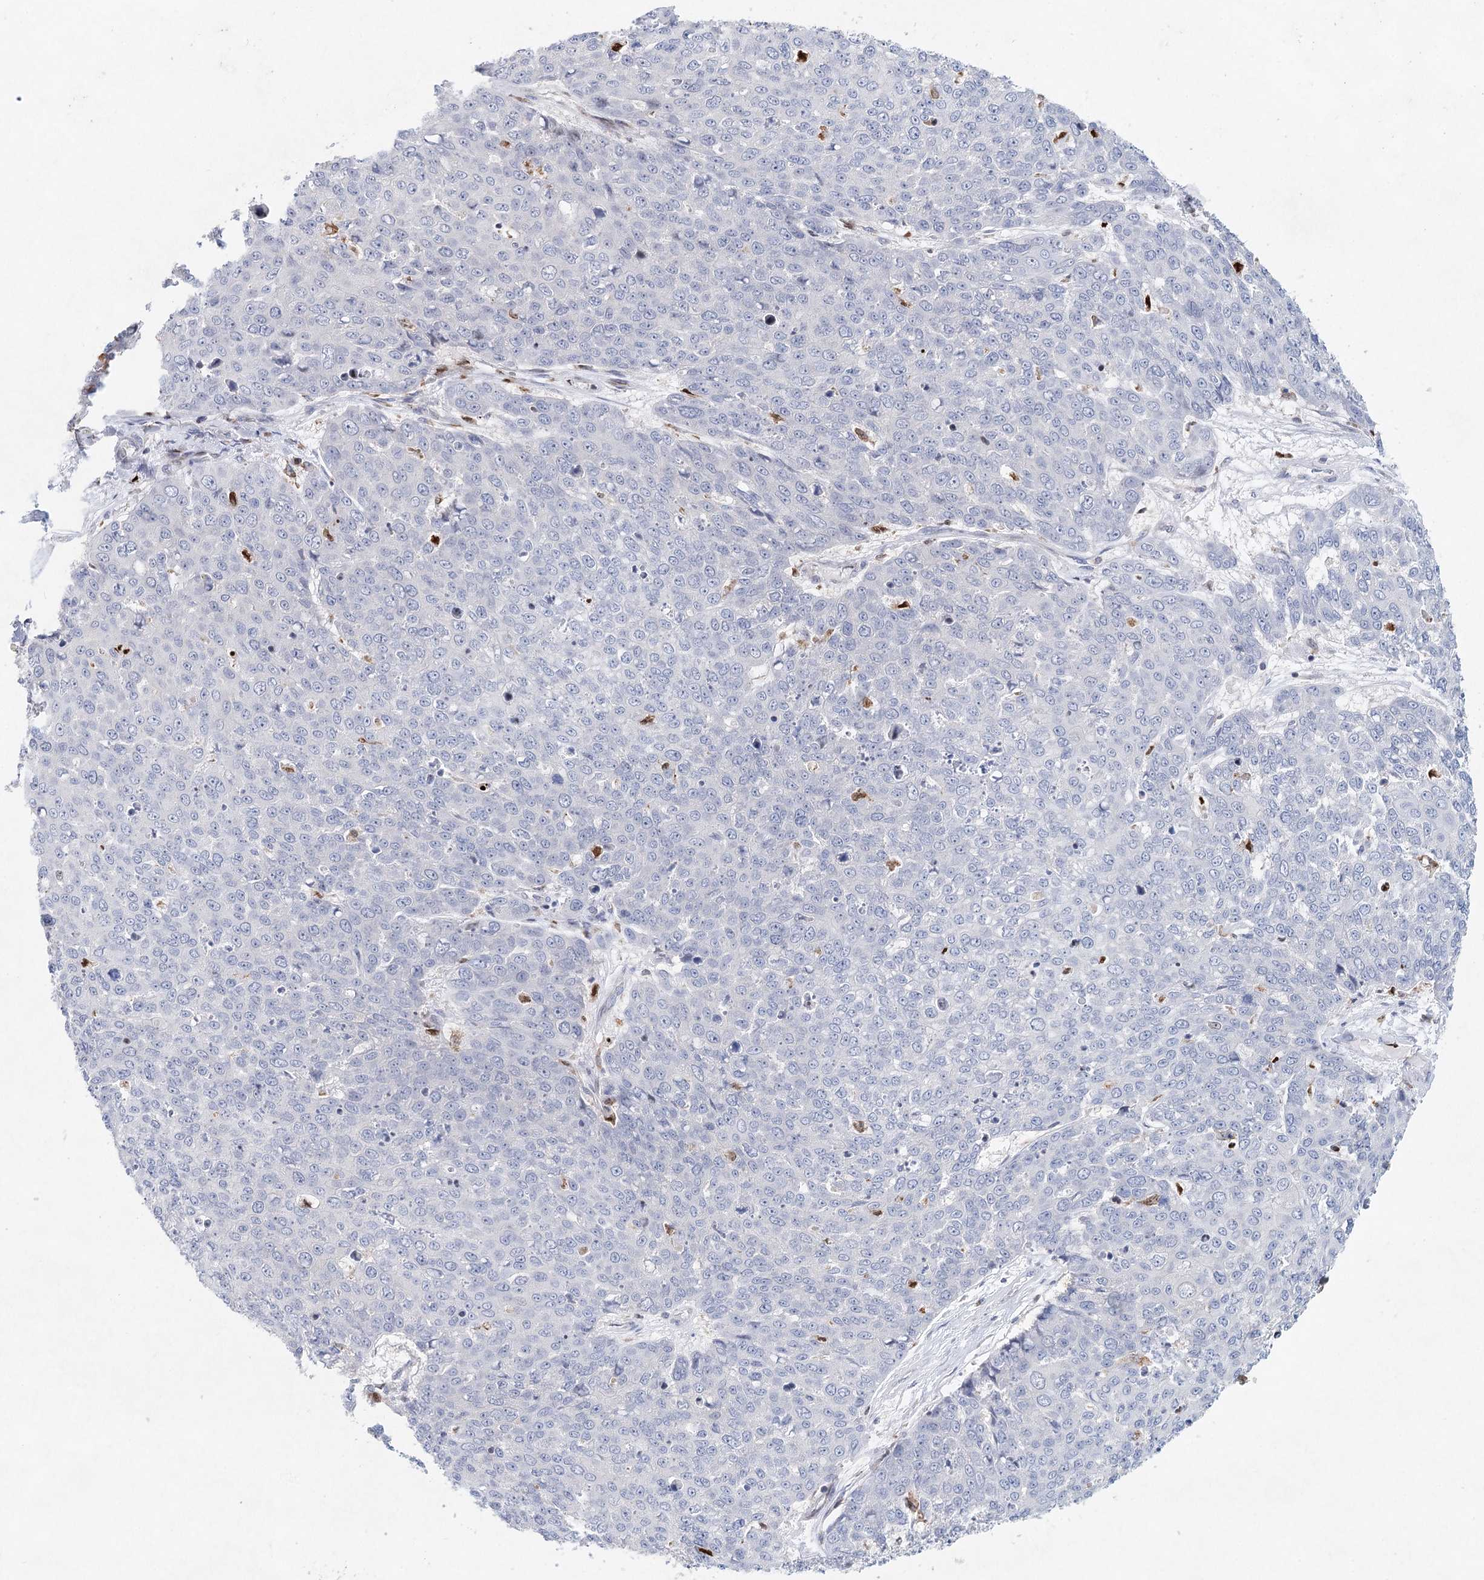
{"staining": {"intensity": "negative", "quantity": "none", "location": "none"}, "tissue": "skin cancer", "cell_type": "Tumor cells", "image_type": "cancer", "snomed": [{"axis": "morphology", "description": "Squamous cell carcinoma, NOS"}, {"axis": "topography", "description": "Skin"}], "caption": "There is no significant staining in tumor cells of squamous cell carcinoma (skin).", "gene": "XPO6", "patient": {"sex": "male", "age": 71}}